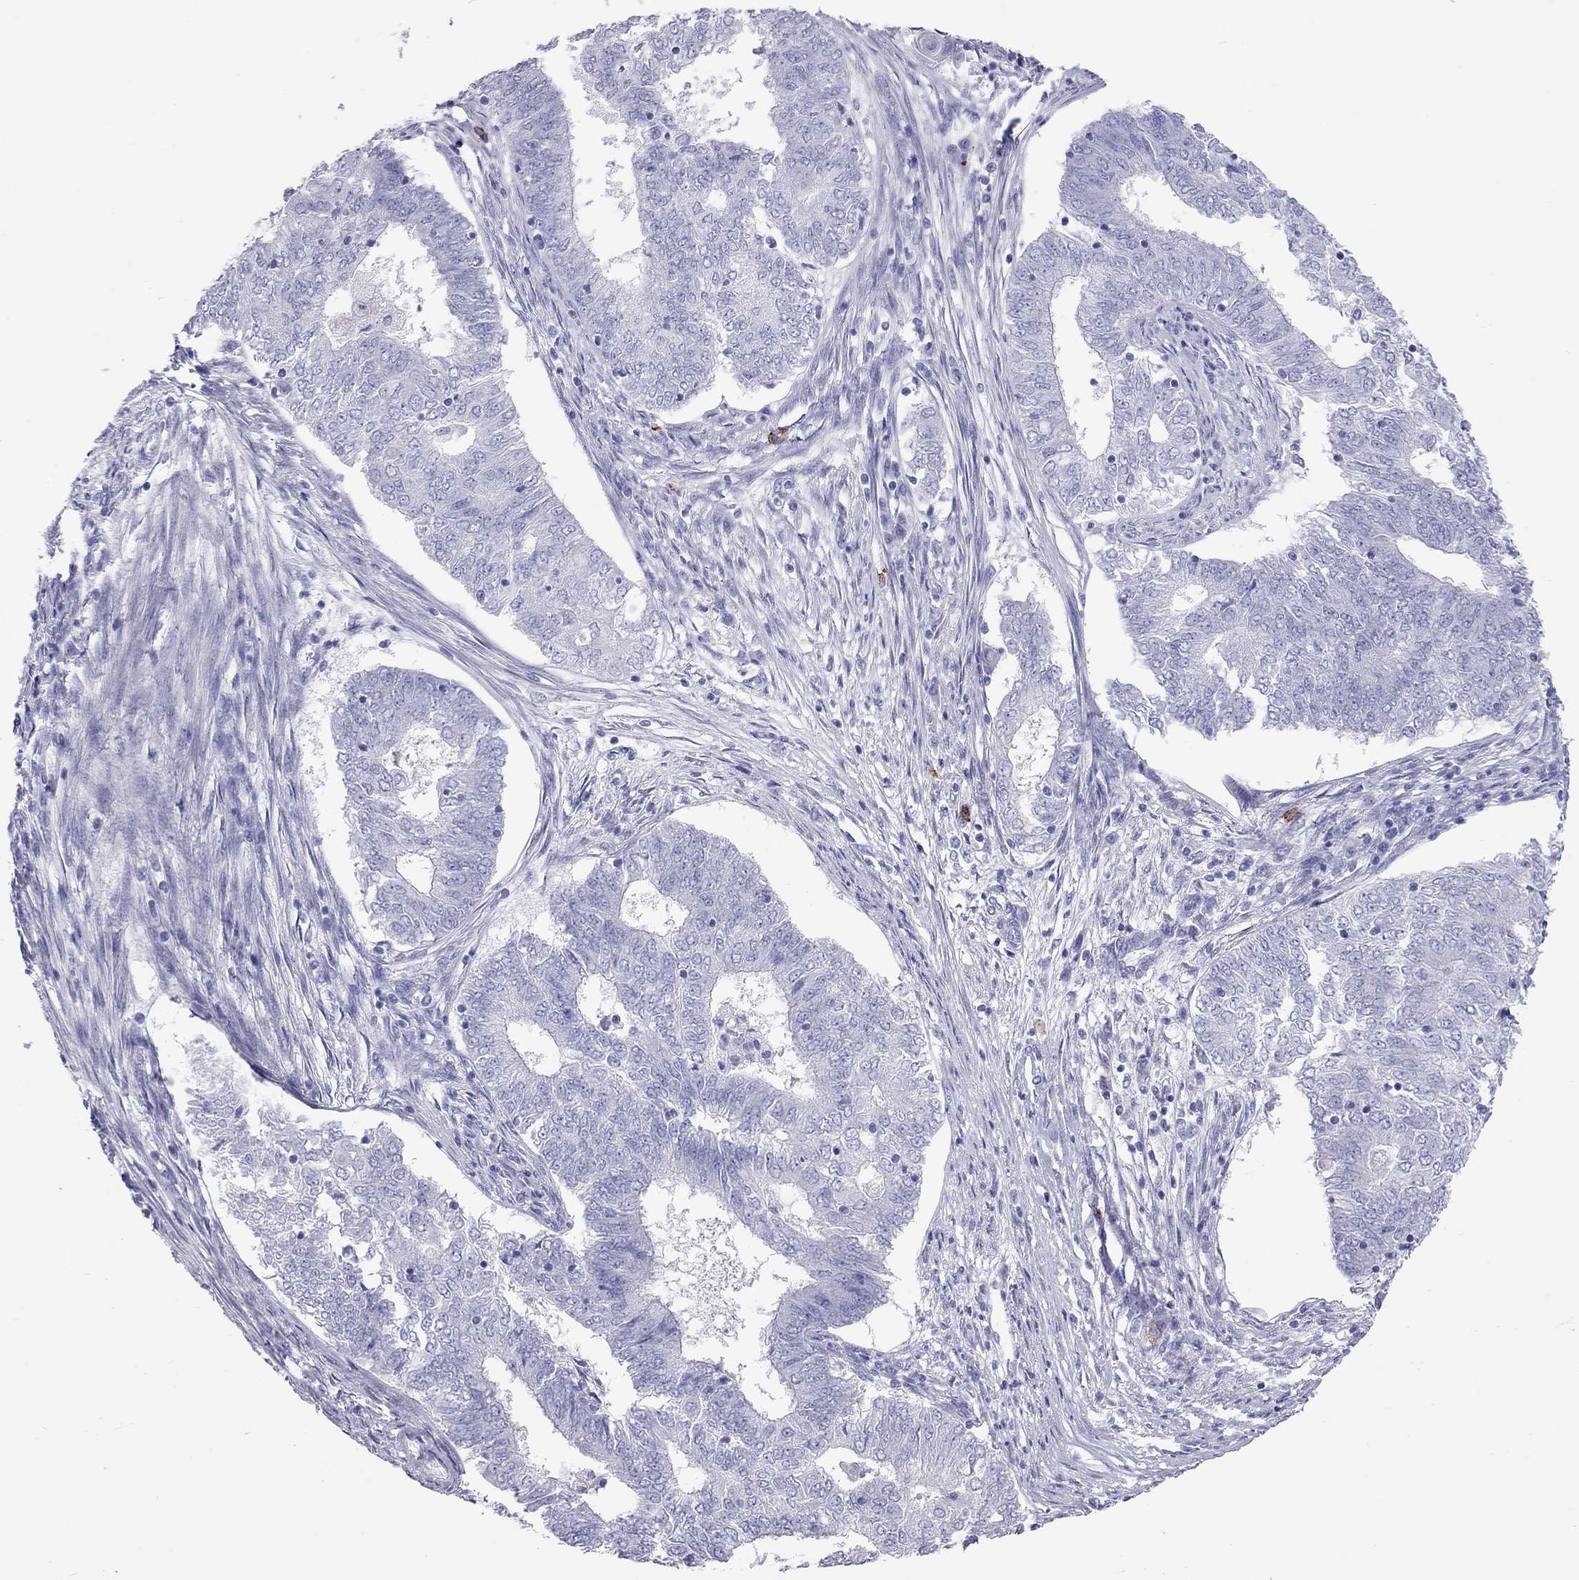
{"staining": {"intensity": "negative", "quantity": "none", "location": "none"}, "tissue": "endometrial cancer", "cell_type": "Tumor cells", "image_type": "cancer", "snomed": [{"axis": "morphology", "description": "Adenocarcinoma, NOS"}, {"axis": "topography", "description": "Endometrium"}], "caption": "There is no significant staining in tumor cells of adenocarcinoma (endometrial).", "gene": "IL17REL", "patient": {"sex": "female", "age": 62}}